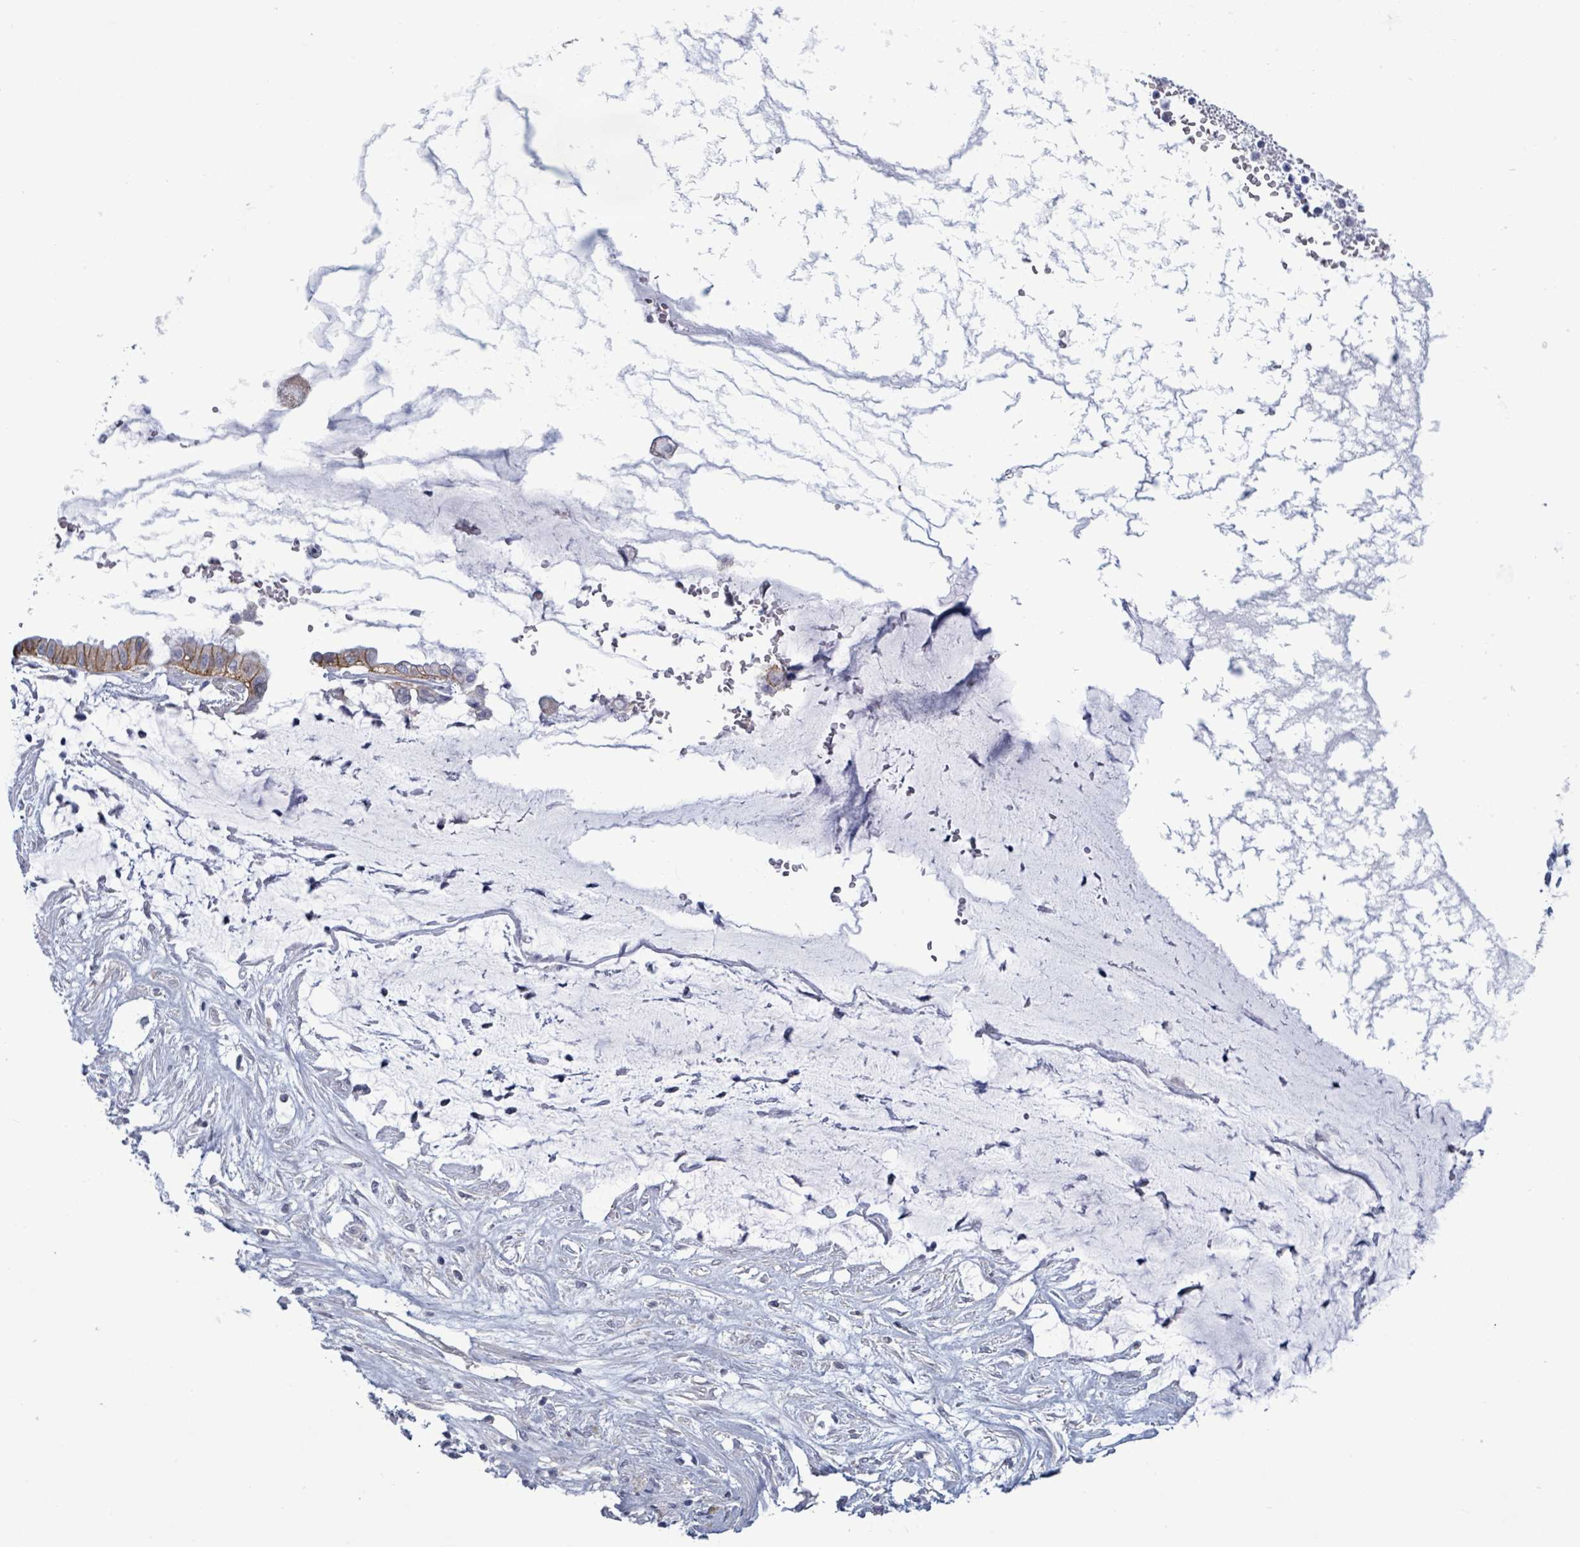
{"staining": {"intensity": "weak", "quantity": ">75%", "location": "cytoplasmic/membranous"}, "tissue": "ovarian cancer", "cell_type": "Tumor cells", "image_type": "cancer", "snomed": [{"axis": "morphology", "description": "Cystadenocarcinoma, mucinous, NOS"}, {"axis": "topography", "description": "Ovary"}], "caption": "The image displays immunohistochemical staining of ovarian cancer. There is weak cytoplasmic/membranous expression is identified in about >75% of tumor cells.", "gene": "BSG", "patient": {"sex": "female", "age": 73}}